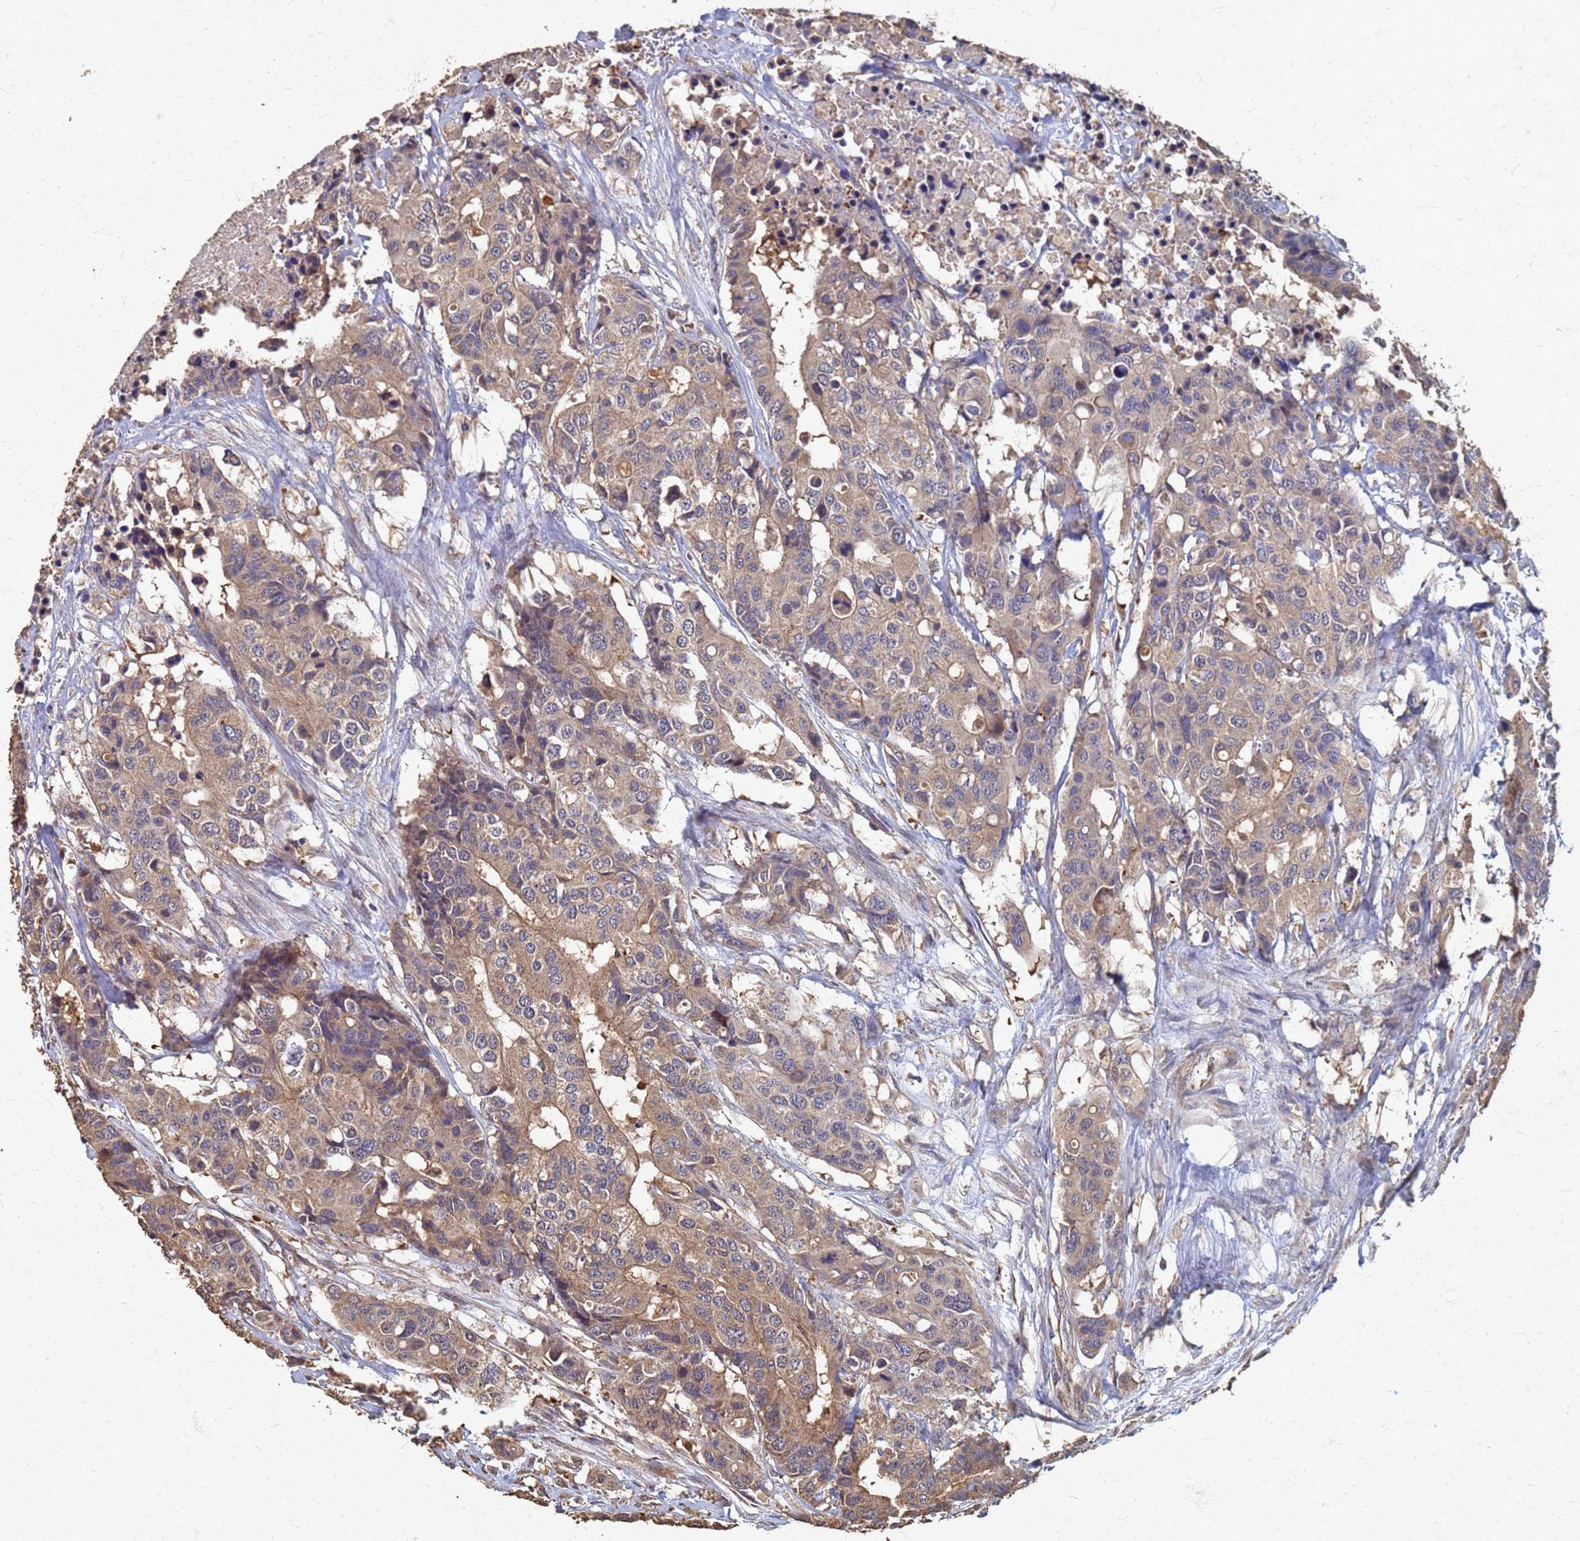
{"staining": {"intensity": "moderate", "quantity": ">75%", "location": "cytoplasmic/membranous"}, "tissue": "colorectal cancer", "cell_type": "Tumor cells", "image_type": "cancer", "snomed": [{"axis": "morphology", "description": "Adenocarcinoma, NOS"}, {"axis": "topography", "description": "Colon"}], "caption": "A brown stain highlights moderate cytoplasmic/membranous positivity of a protein in colorectal cancer tumor cells.", "gene": "DPH5", "patient": {"sex": "male", "age": 77}}